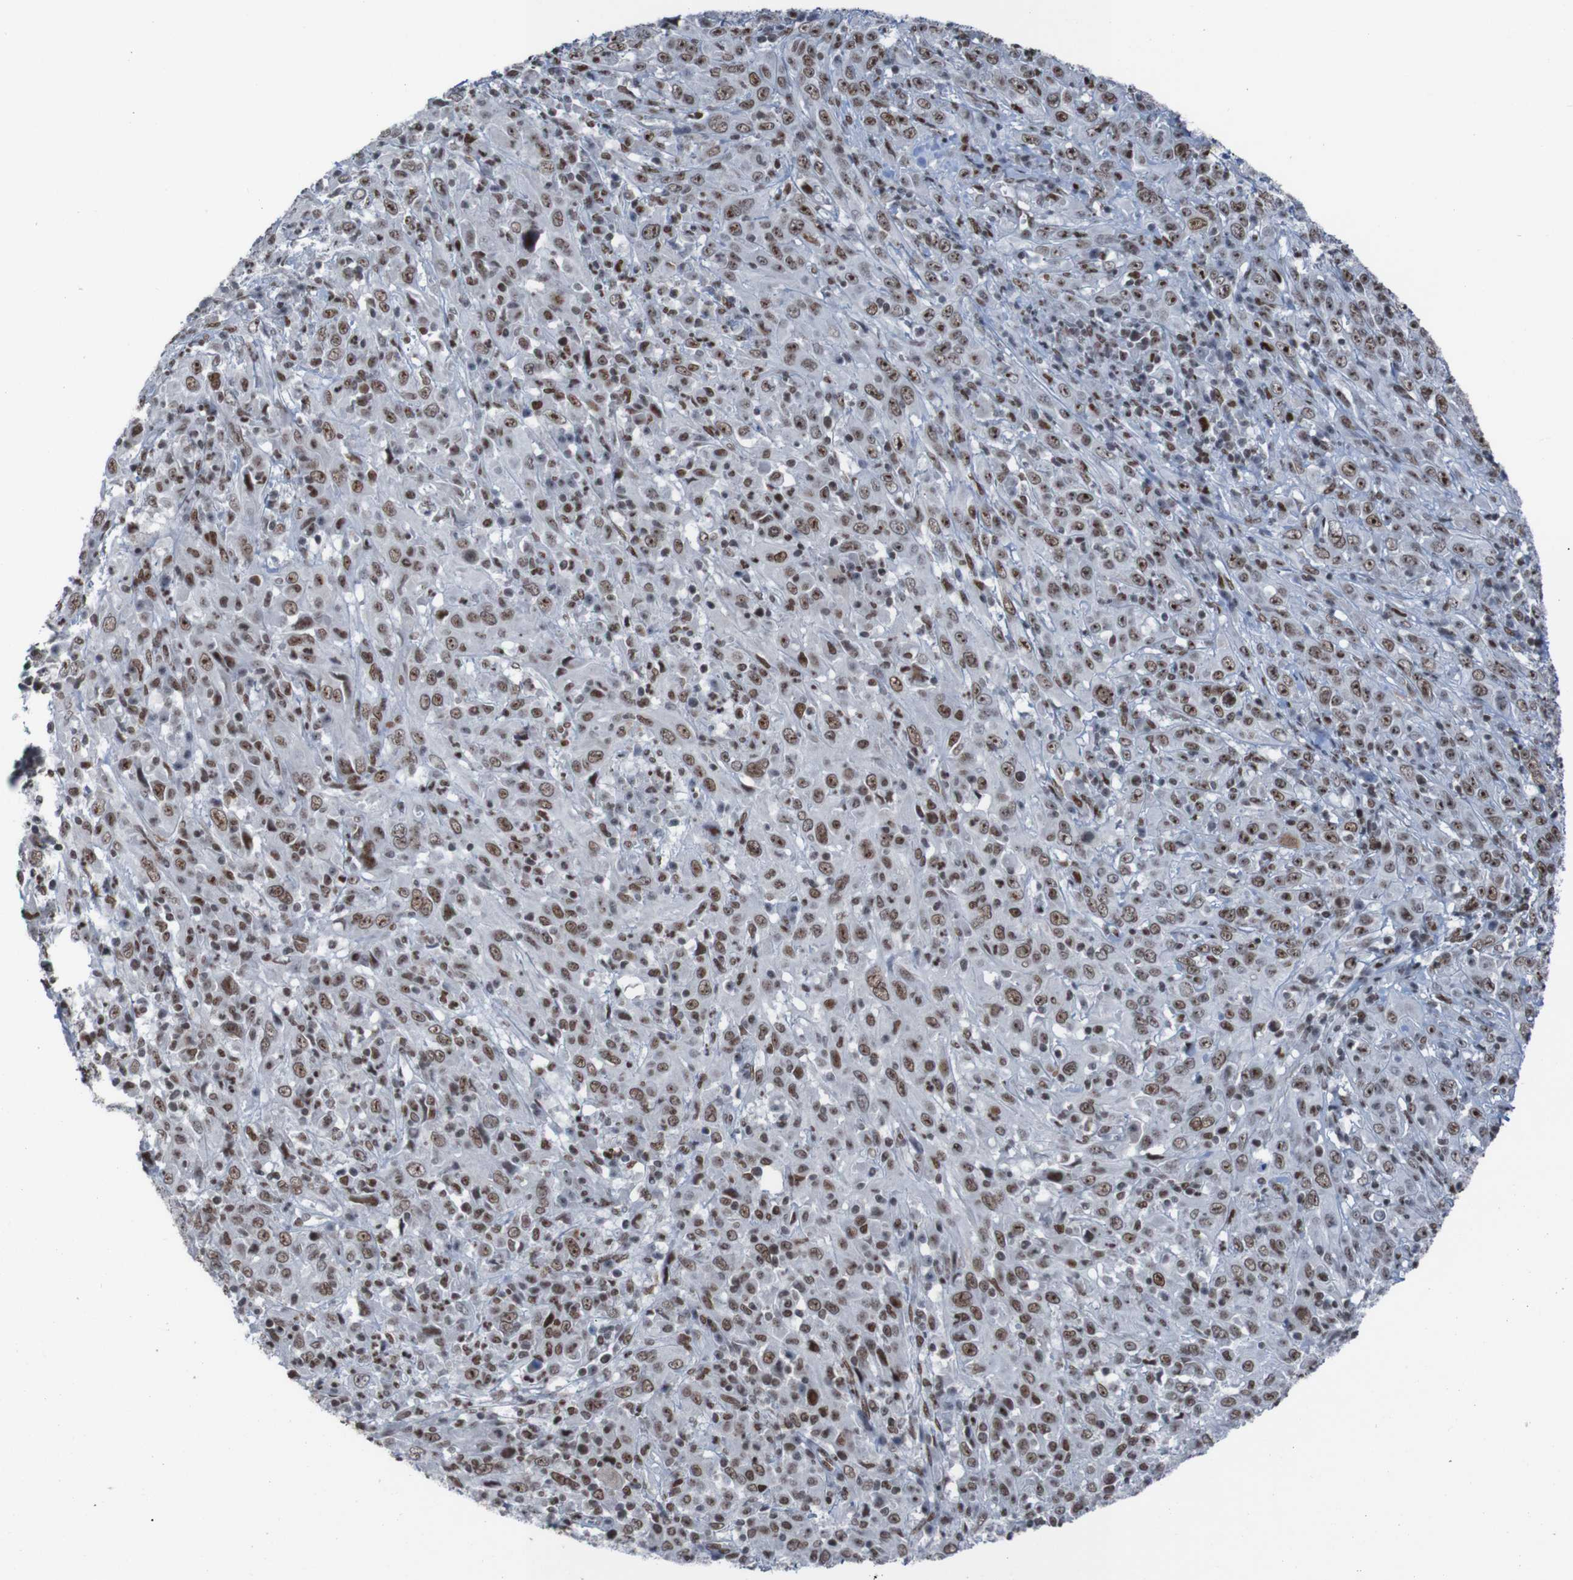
{"staining": {"intensity": "strong", "quantity": ">75%", "location": "nuclear"}, "tissue": "cervical cancer", "cell_type": "Tumor cells", "image_type": "cancer", "snomed": [{"axis": "morphology", "description": "Squamous cell carcinoma, NOS"}, {"axis": "topography", "description": "Cervix"}], "caption": "Cervical cancer (squamous cell carcinoma) stained with a brown dye displays strong nuclear positive positivity in approximately >75% of tumor cells.", "gene": "PHF2", "patient": {"sex": "female", "age": 46}}